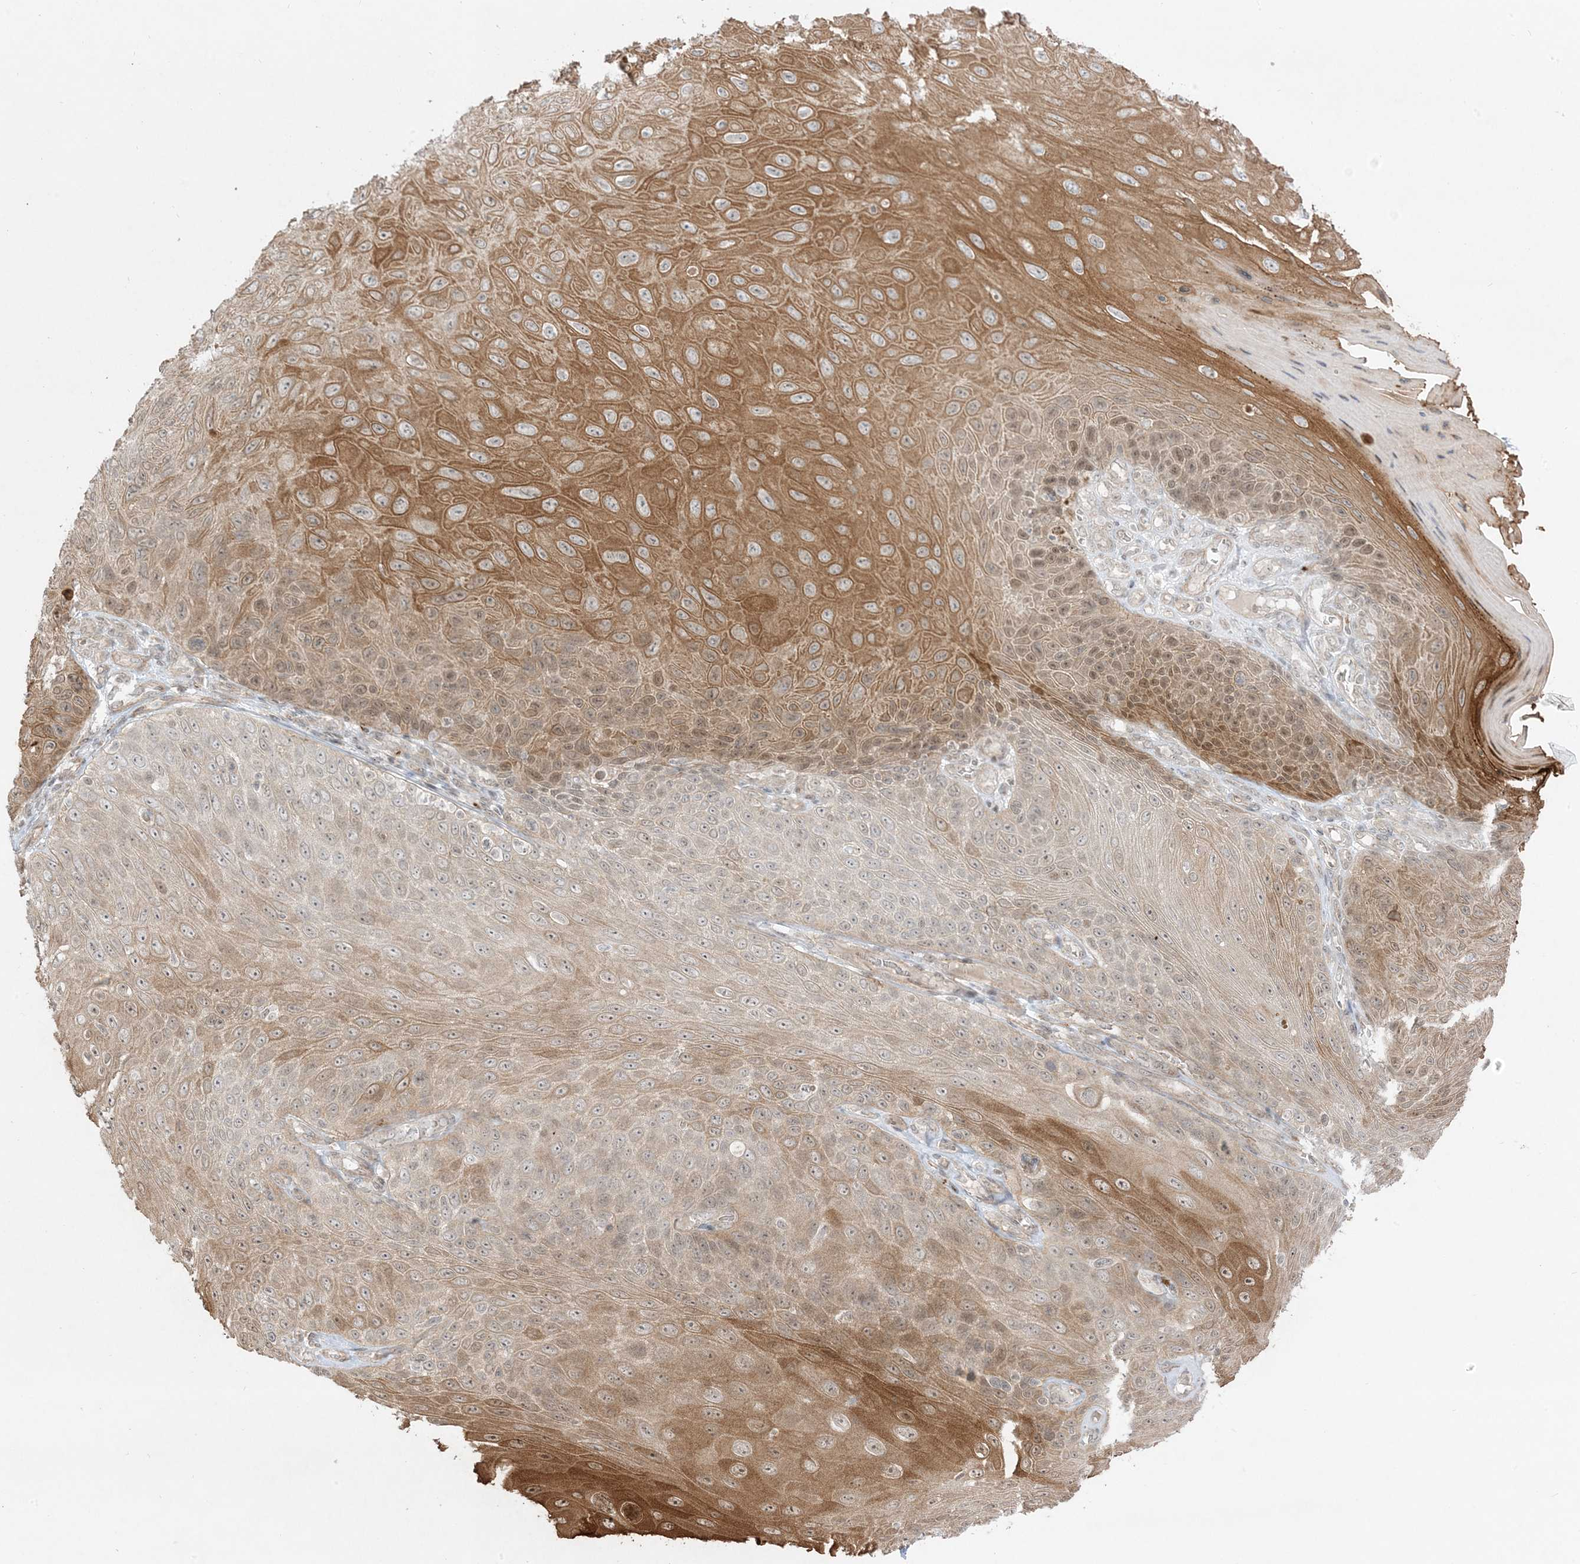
{"staining": {"intensity": "moderate", "quantity": ">75%", "location": "cytoplasmic/membranous,nuclear"}, "tissue": "skin cancer", "cell_type": "Tumor cells", "image_type": "cancer", "snomed": [{"axis": "morphology", "description": "Squamous cell carcinoma, NOS"}, {"axis": "topography", "description": "Skin"}], "caption": "Skin cancer tissue shows moderate cytoplasmic/membranous and nuclear positivity in about >75% of tumor cells, visualized by immunohistochemistry.", "gene": "PTK6", "patient": {"sex": "female", "age": 88}}